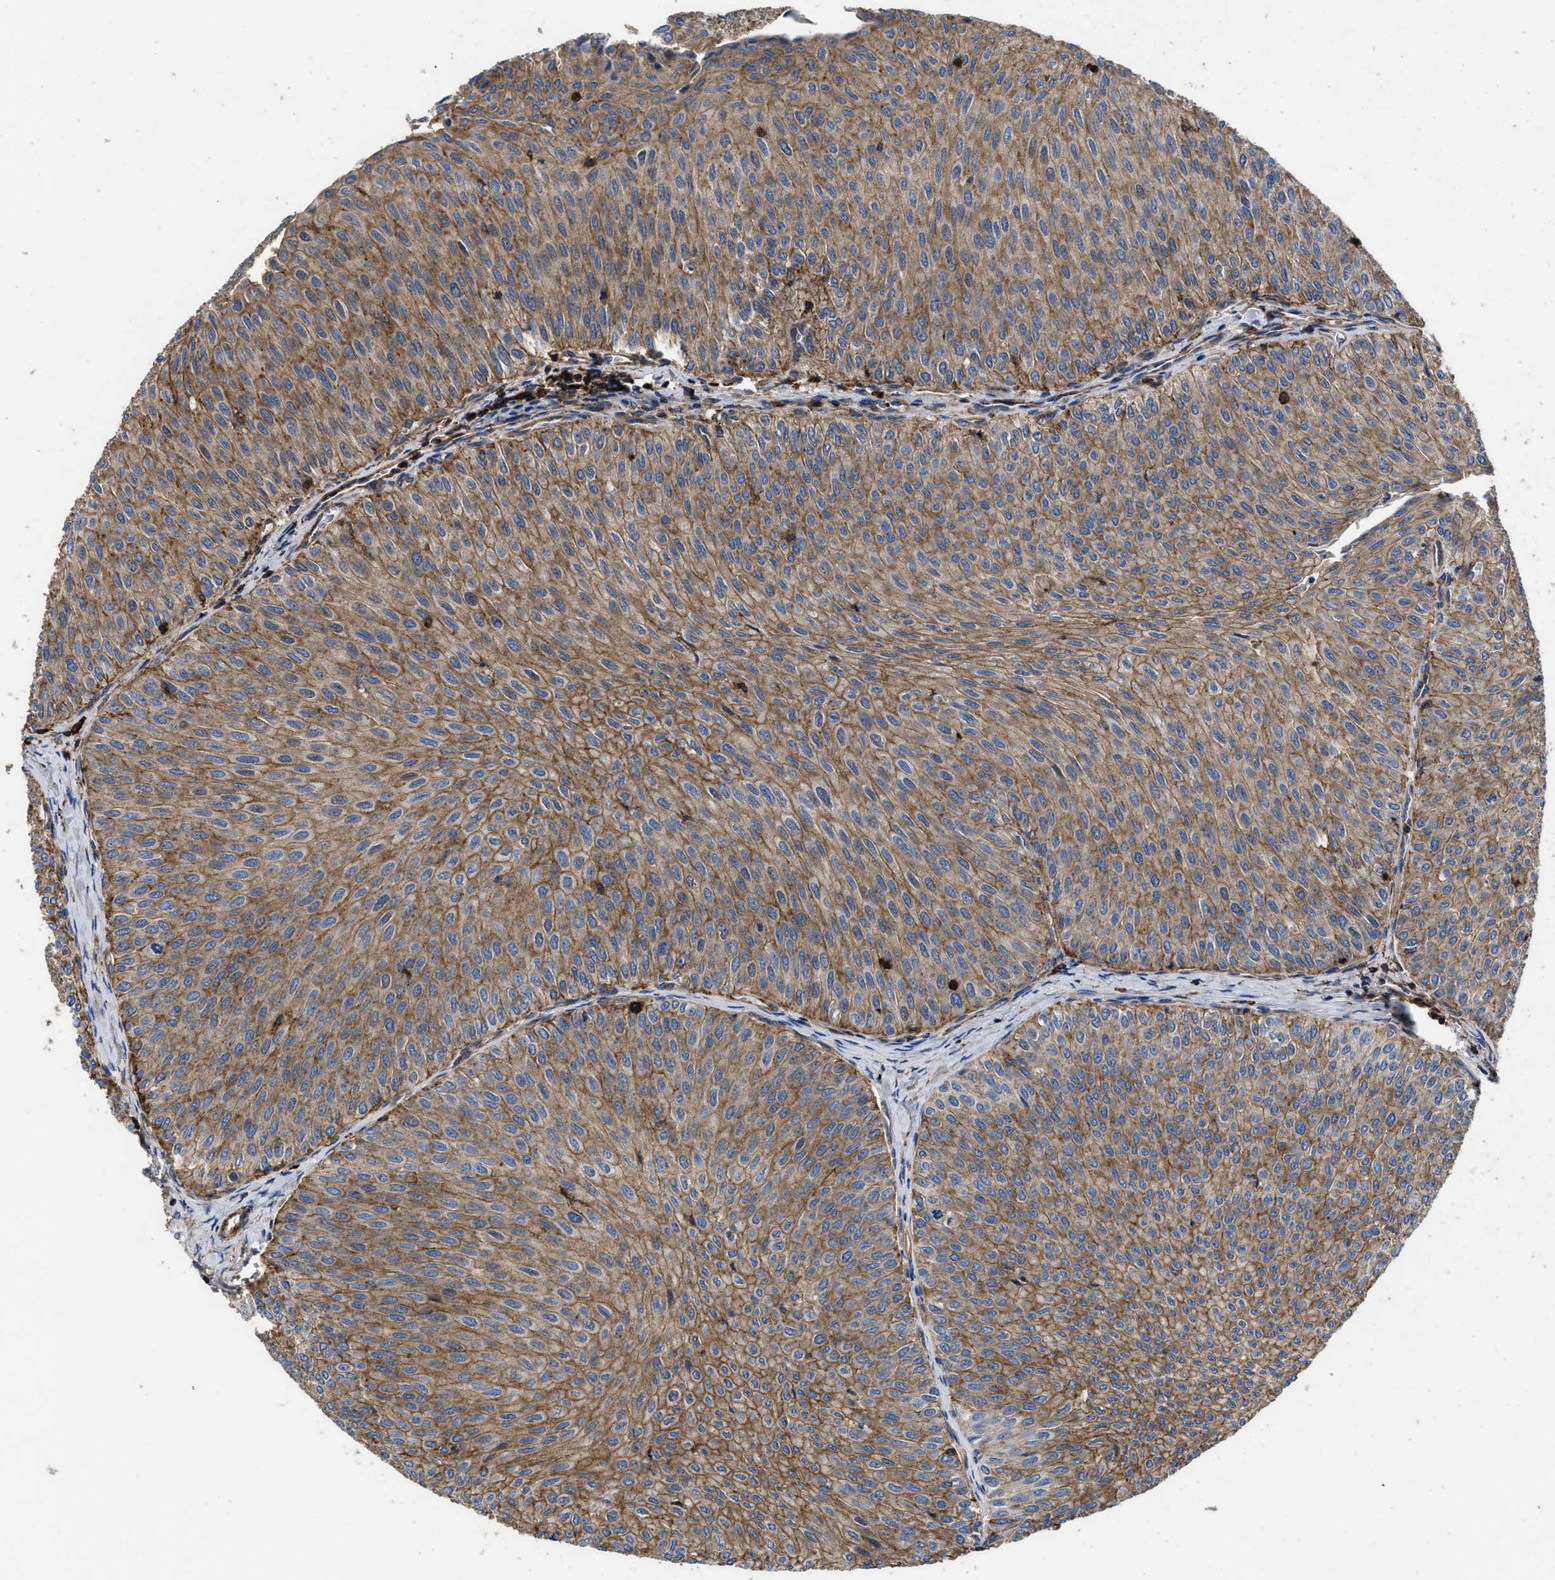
{"staining": {"intensity": "moderate", "quantity": ">75%", "location": "cytoplasmic/membranous"}, "tissue": "urothelial cancer", "cell_type": "Tumor cells", "image_type": "cancer", "snomed": [{"axis": "morphology", "description": "Urothelial carcinoma, Low grade"}, {"axis": "topography", "description": "Urinary bladder"}], "caption": "Protein staining displays moderate cytoplasmic/membranous expression in about >75% of tumor cells in urothelial carcinoma (low-grade).", "gene": "SCUBE2", "patient": {"sex": "male", "age": 78}}